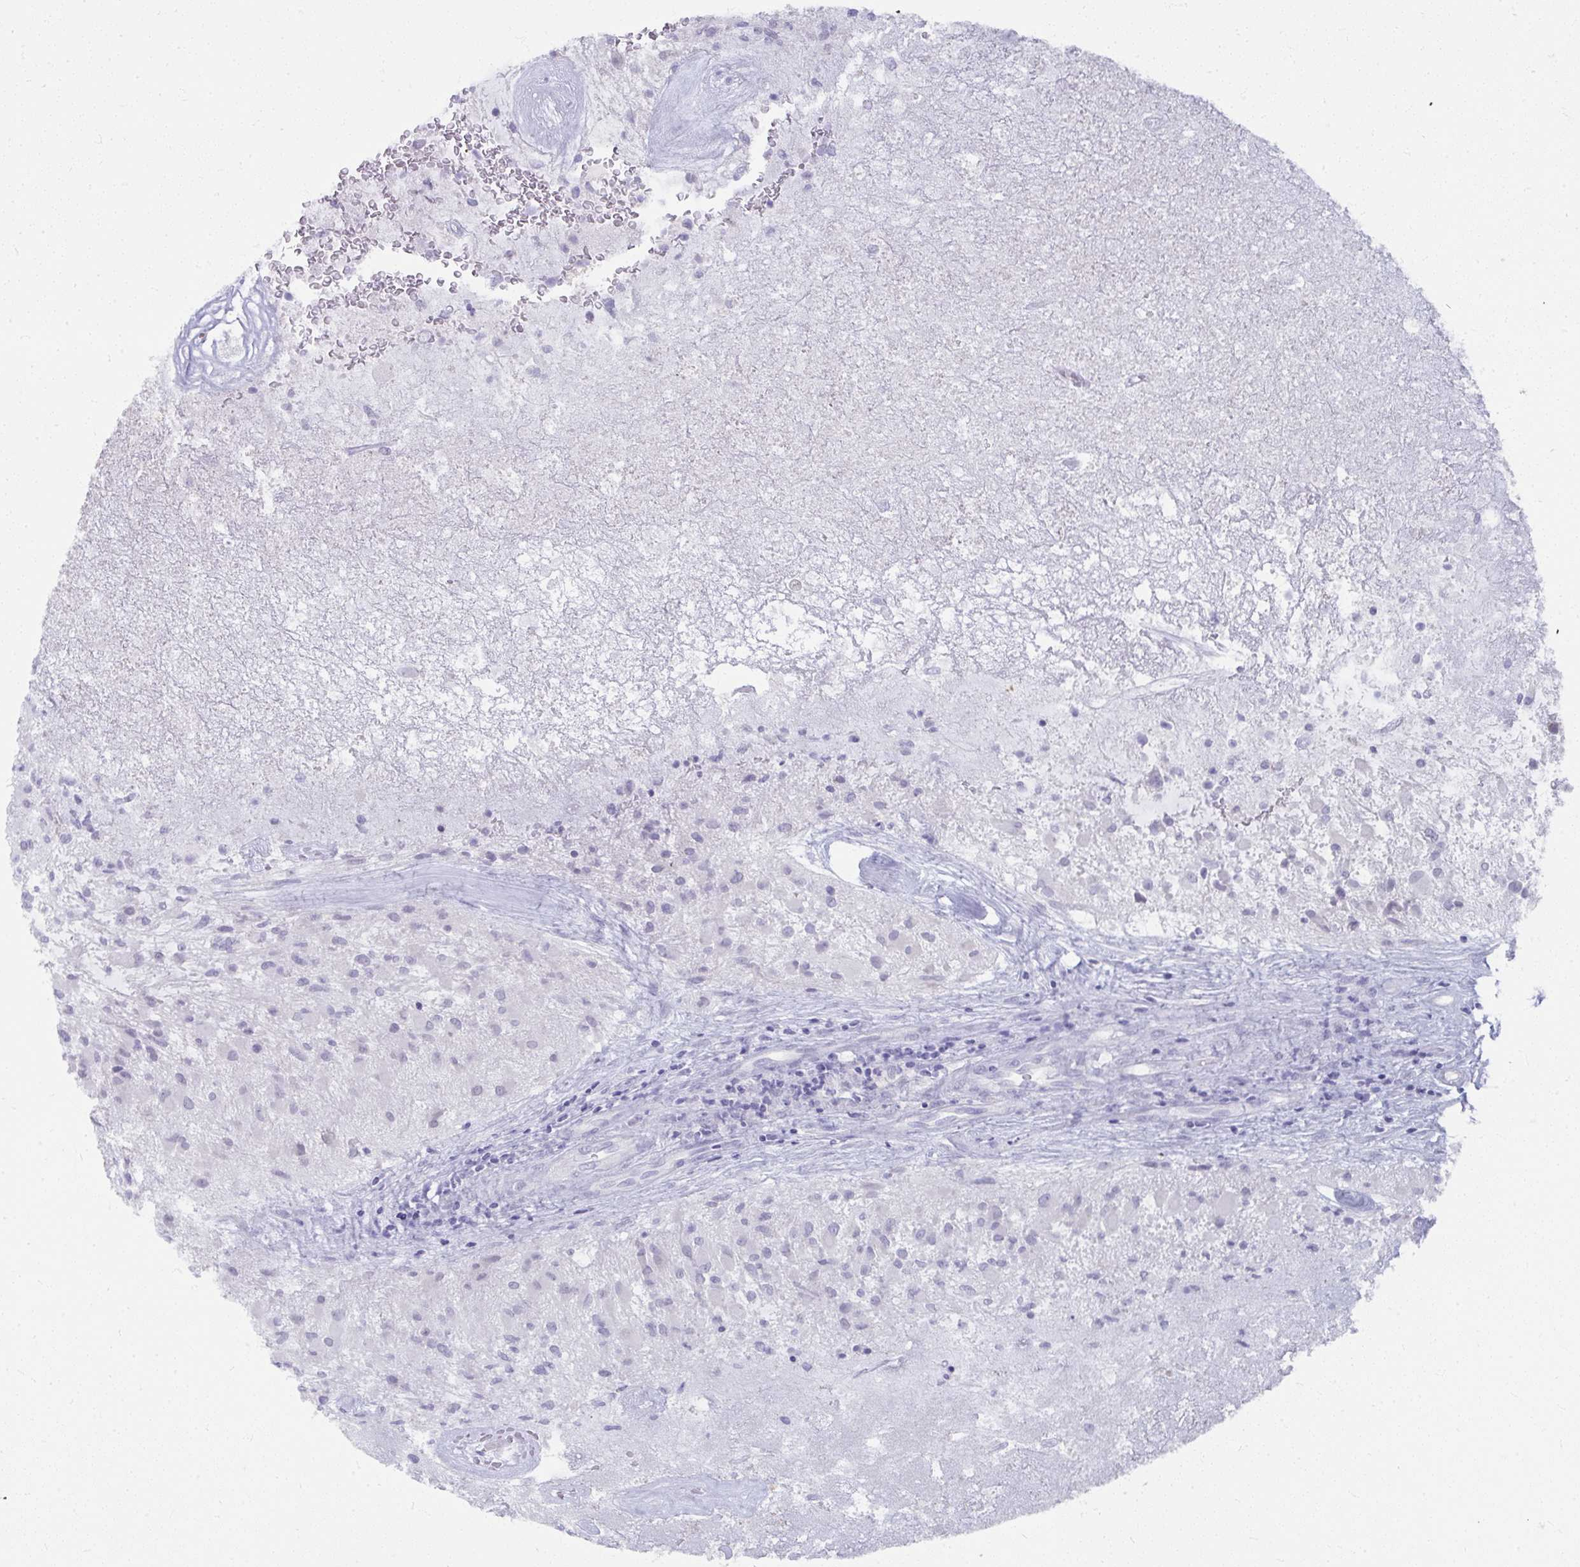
{"staining": {"intensity": "negative", "quantity": "none", "location": "none"}, "tissue": "glioma", "cell_type": "Tumor cells", "image_type": "cancer", "snomed": [{"axis": "morphology", "description": "Glioma, malignant, High grade"}, {"axis": "topography", "description": "Brain"}], "caption": "There is no significant staining in tumor cells of malignant high-grade glioma.", "gene": "UGT3A2", "patient": {"sex": "female", "age": 67}}